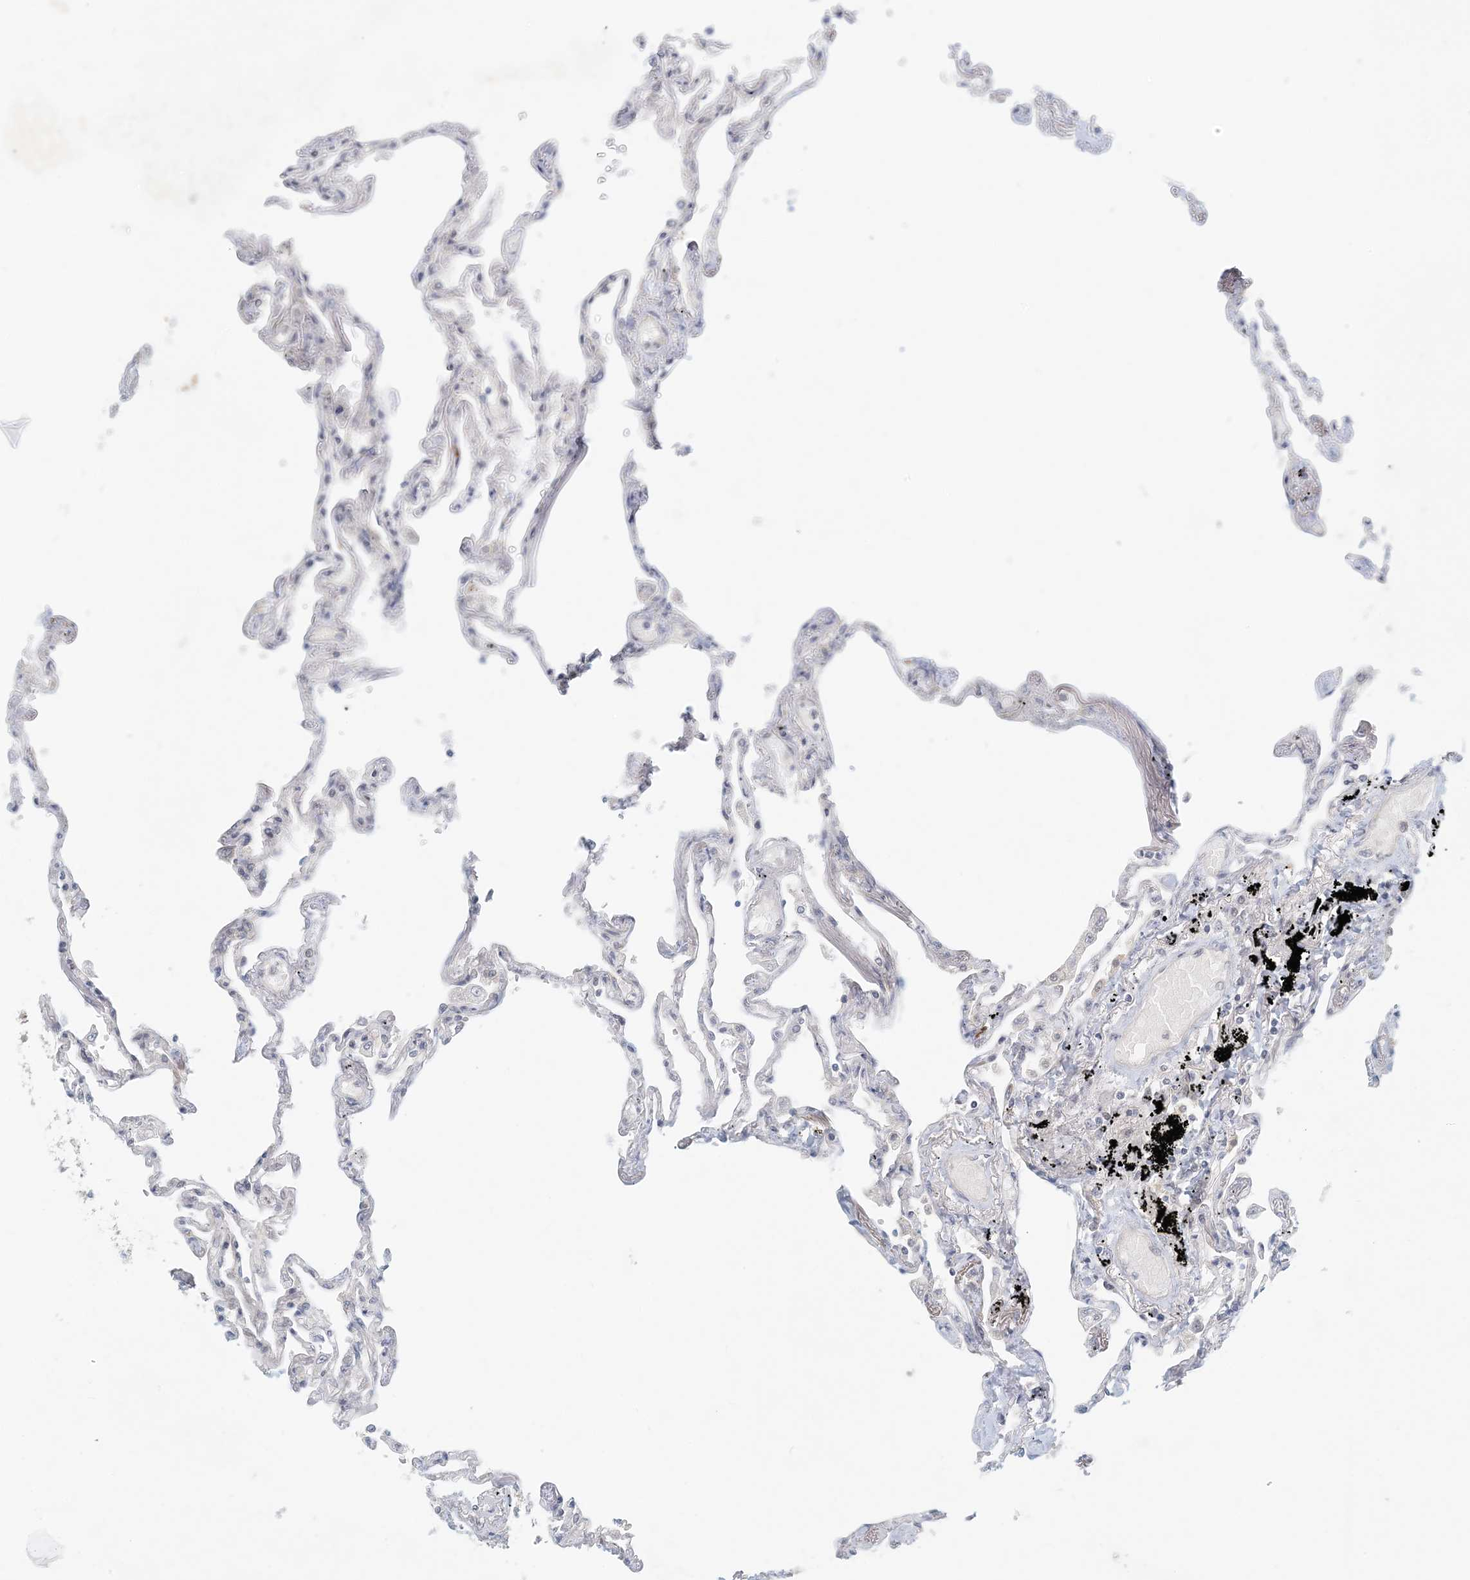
{"staining": {"intensity": "negative", "quantity": "none", "location": "none"}, "tissue": "lung", "cell_type": "Alveolar cells", "image_type": "normal", "snomed": [{"axis": "morphology", "description": "Normal tissue, NOS"}, {"axis": "topography", "description": "Lung"}], "caption": "Immunohistochemical staining of benign human lung exhibits no significant expression in alveolar cells. The staining is performed using DAB (3,3'-diaminobenzidine) brown chromogen with nuclei counter-stained in using hematoxylin.", "gene": "OBI1", "patient": {"sex": "female", "age": 67}}